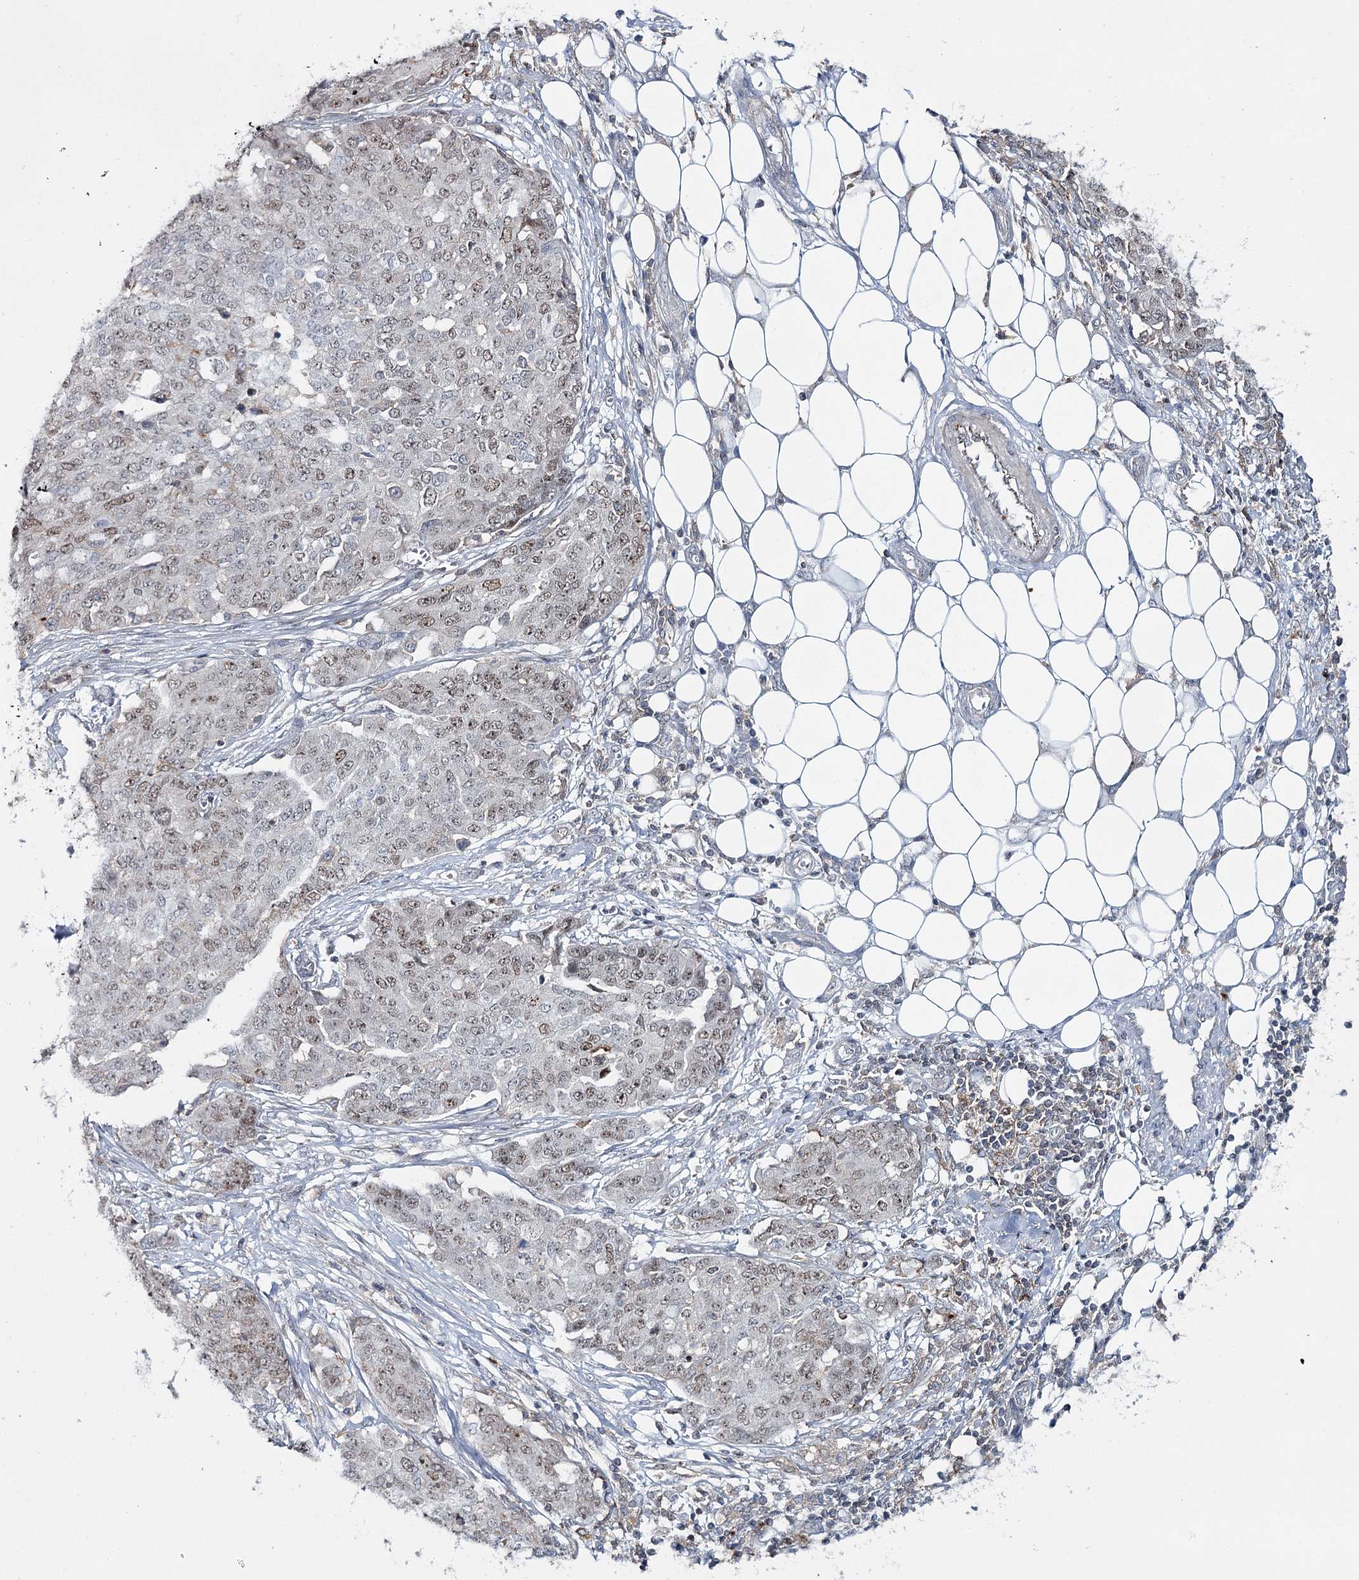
{"staining": {"intensity": "weak", "quantity": "25%-75%", "location": "nuclear"}, "tissue": "ovarian cancer", "cell_type": "Tumor cells", "image_type": "cancer", "snomed": [{"axis": "morphology", "description": "Cystadenocarcinoma, serous, NOS"}, {"axis": "topography", "description": "Soft tissue"}, {"axis": "topography", "description": "Ovary"}], "caption": "This photomicrograph demonstrates IHC staining of human ovarian cancer, with low weak nuclear expression in about 25%-75% of tumor cells.", "gene": "ZC3H8", "patient": {"sex": "female", "age": 57}}